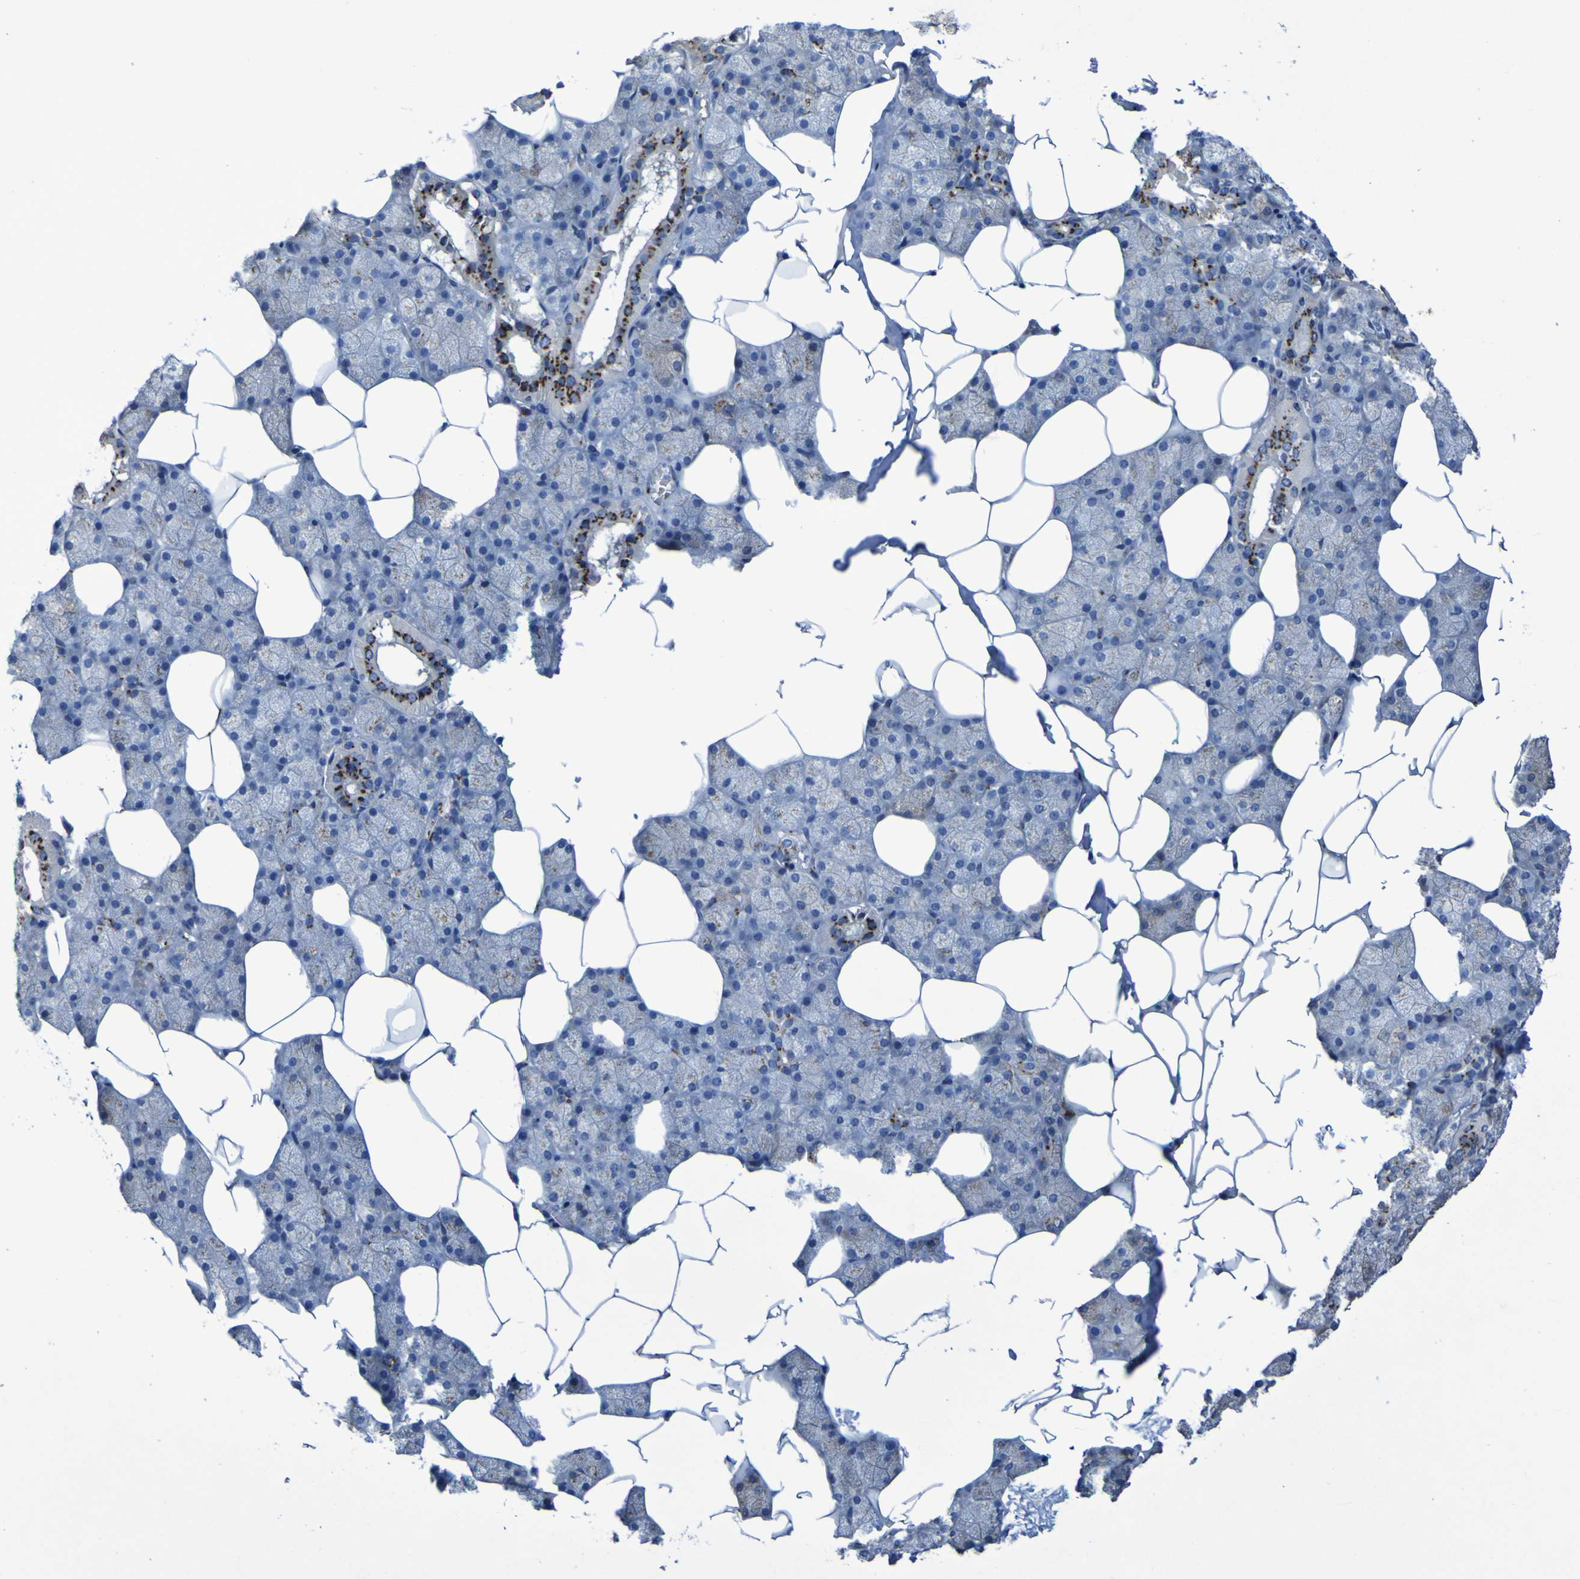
{"staining": {"intensity": "moderate", "quantity": "25%-75%", "location": "cytoplasmic/membranous"}, "tissue": "salivary gland", "cell_type": "Glandular cells", "image_type": "normal", "snomed": [{"axis": "morphology", "description": "Normal tissue, NOS"}, {"axis": "topography", "description": "Salivary gland"}], "caption": "A medium amount of moderate cytoplasmic/membranous positivity is appreciated in approximately 25%-75% of glandular cells in normal salivary gland. The staining is performed using DAB (3,3'-diaminobenzidine) brown chromogen to label protein expression. The nuclei are counter-stained blue using hematoxylin.", "gene": "GOLM1", "patient": {"sex": "male", "age": 62}}